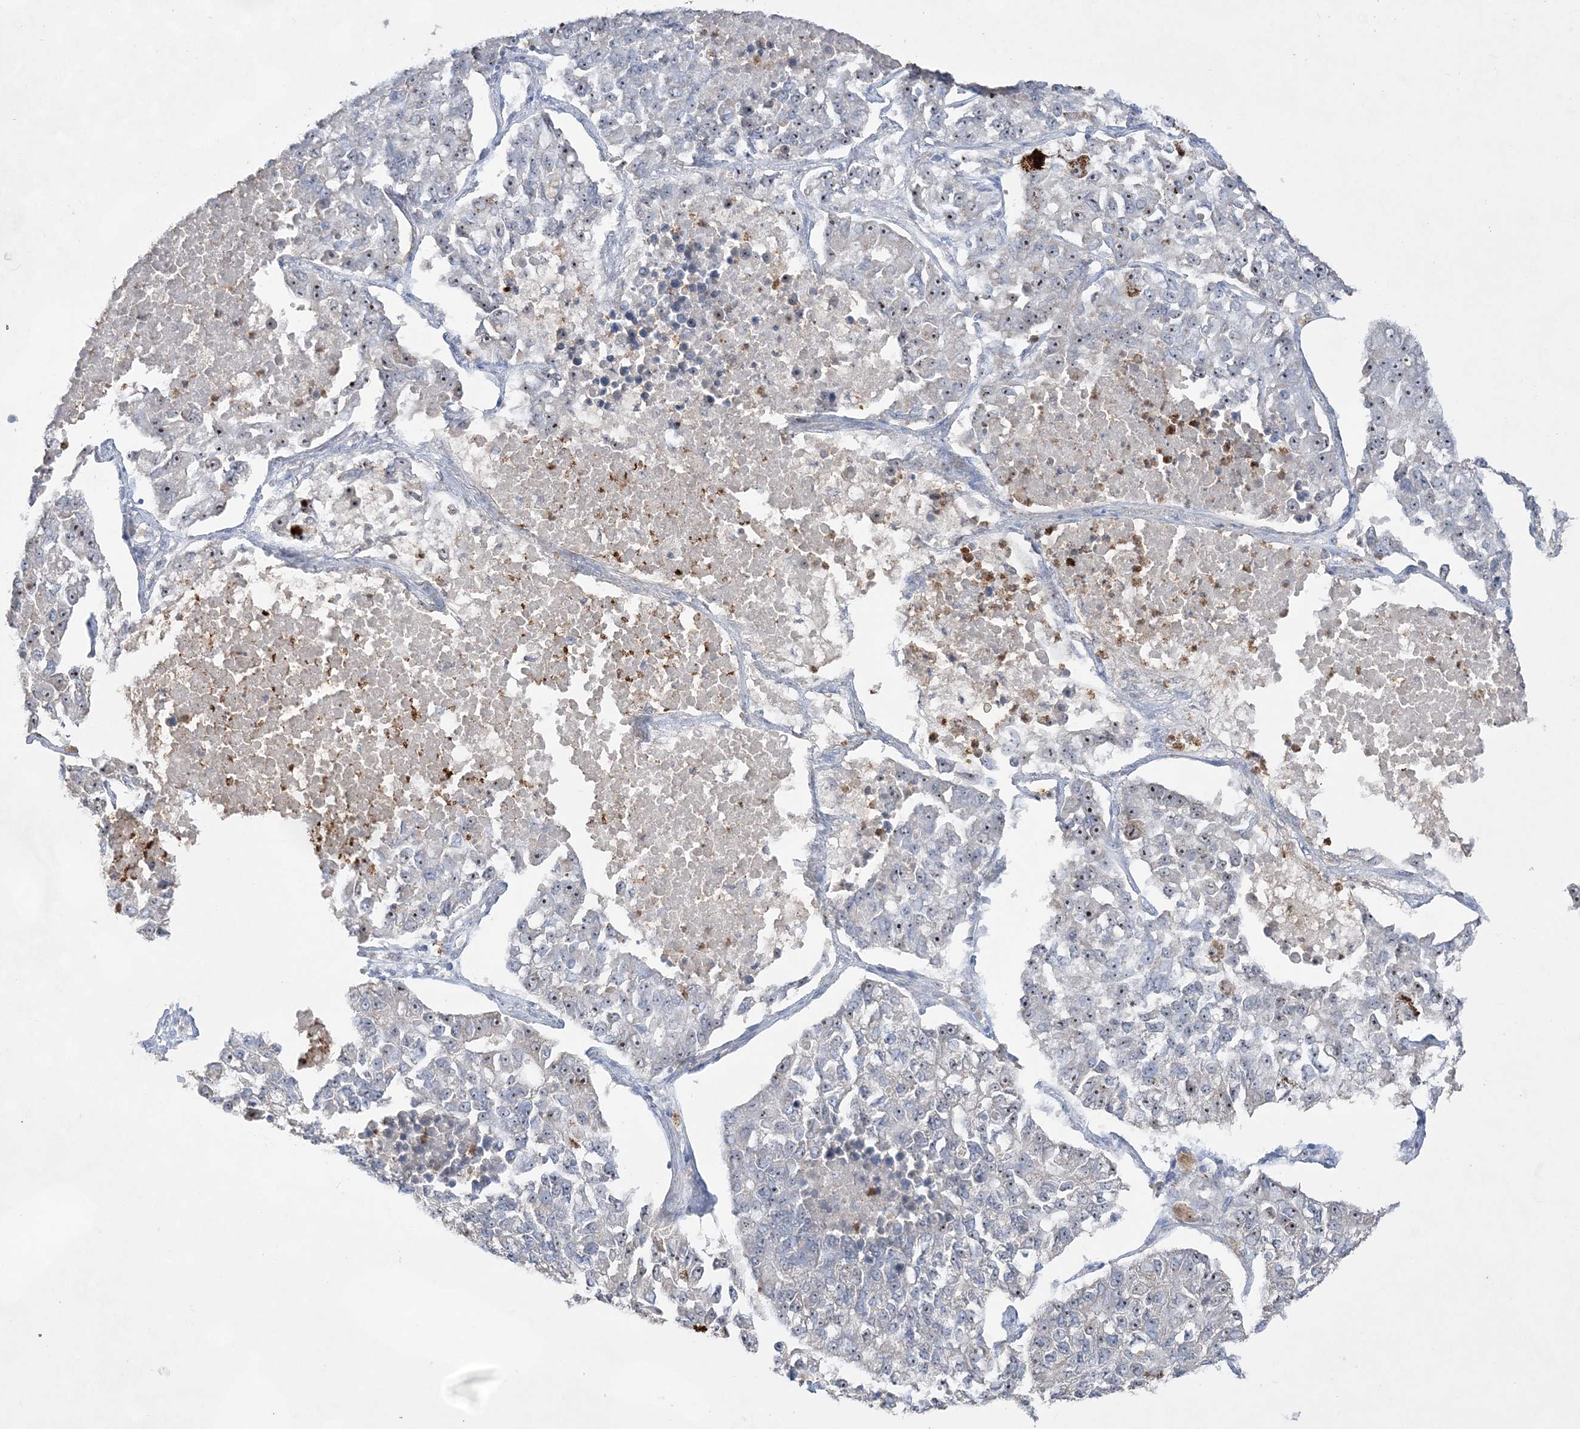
{"staining": {"intensity": "moderate", "quantity": "<25%", "location": "nuclear"}, "tissue": "lung cancer", "cell_type": "Tumor cells", "image_type": "cancer", "snomed": [{"axis": "morphology", "description": "Adenocarcinoma, NOS"}, {"axis": "topography", "description": "Lung"}], "caption": "Protein staining of lung cancer tissue exhibits moderate nuclear expression in approximately <25% of tumor cells.", "gene": "NOP16", "patient": {"sex": "male", "age": 49}}